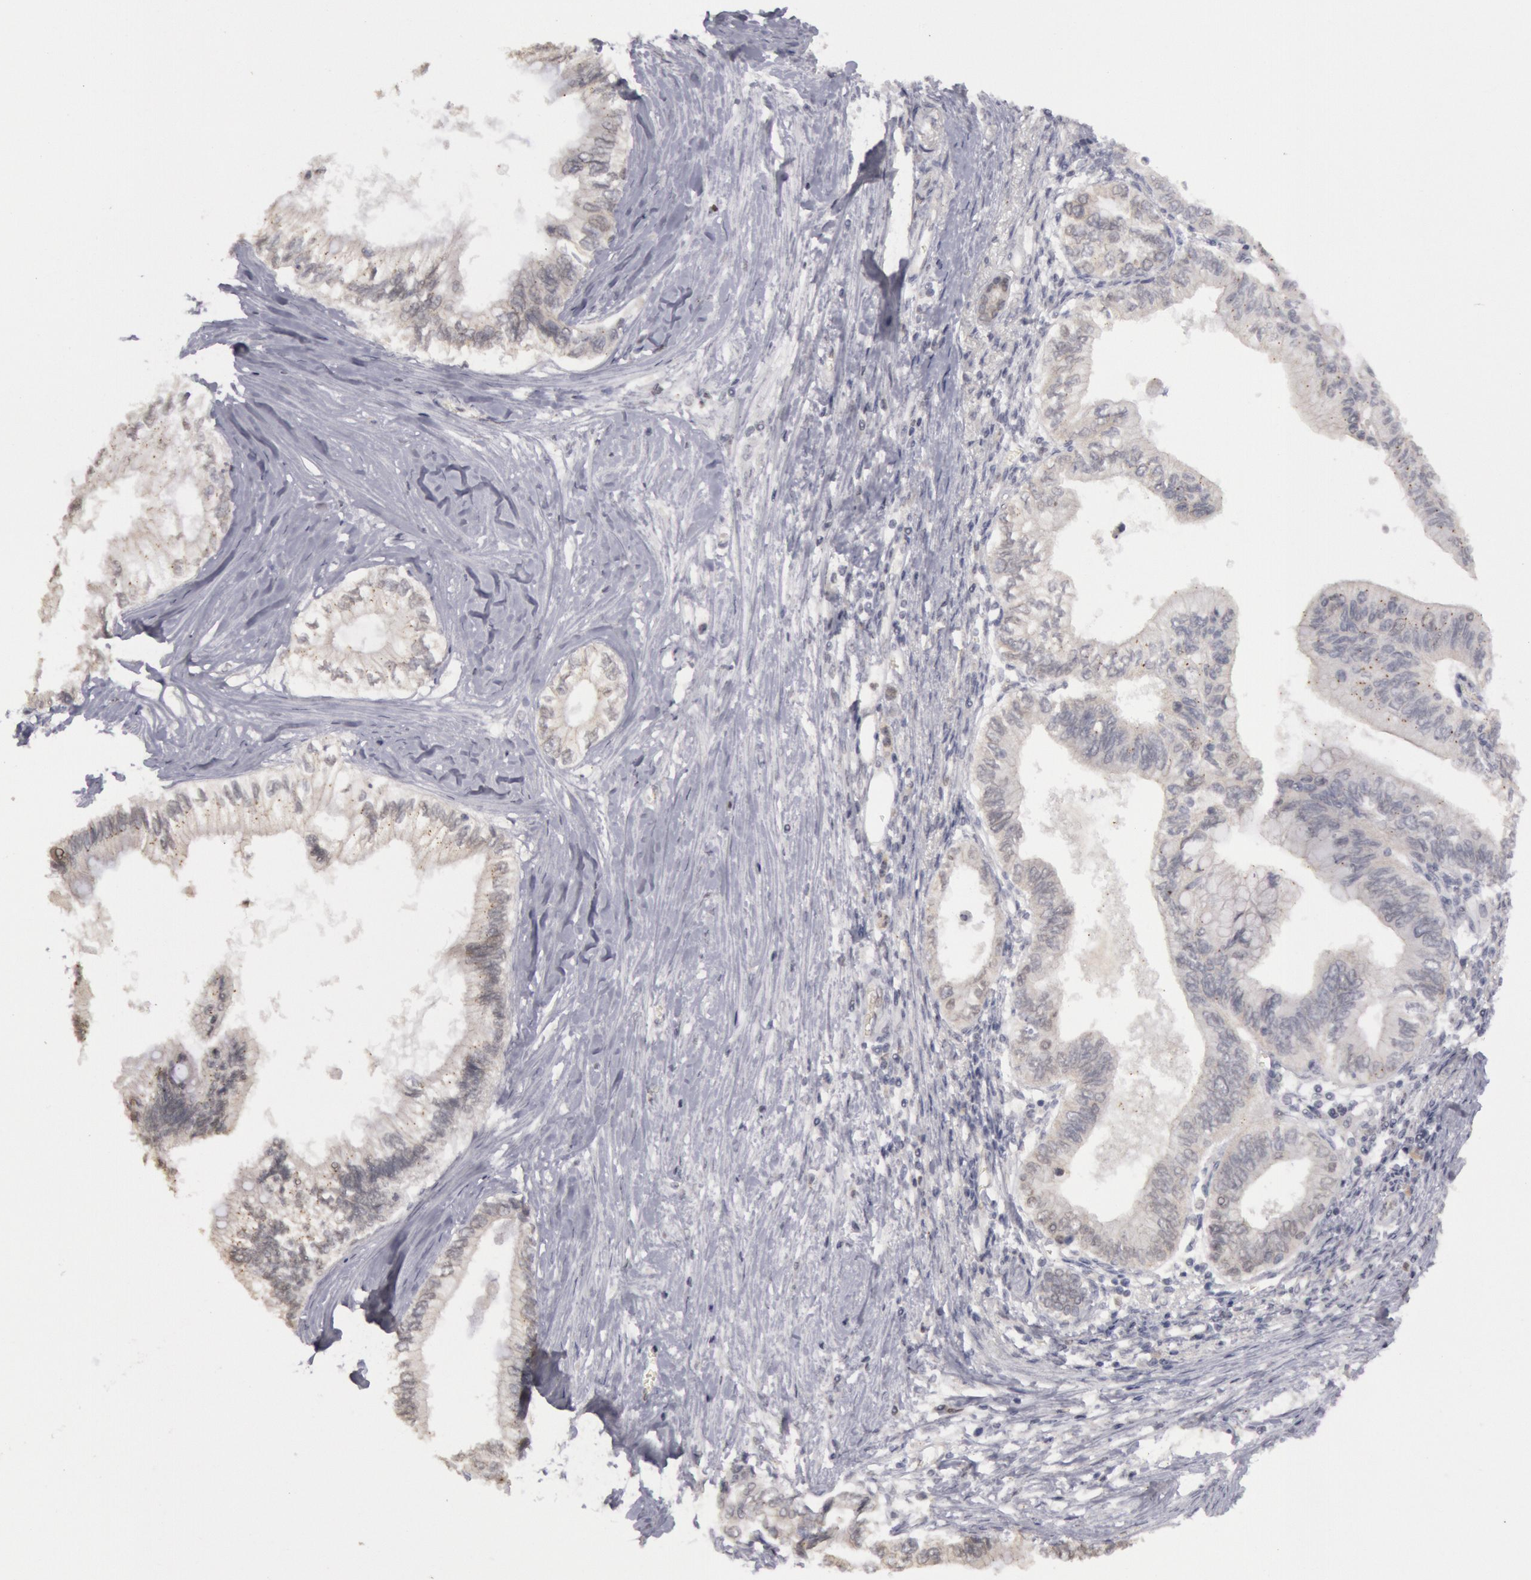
{"staining": {"intensity": "negative", "quantity": "none", "location": "none"}, "tissue": "pancreatic cancer", "cell_type": "Tumor cells", "image_type": "cancer", "snomed": [{"axis": "morphology", "description": "Adenocarcinoma, NOS"}, {"axis": "topography", "description": "Pancreas"}], "caption": "This is an immunohistochemistry (IHC) micrograph of human pancreatic cancer (adenocarcinoma). There is no positivity in tumor cells.", "gene": "RIMBP3C", "patient": {"sex": "female", "age": 66}}